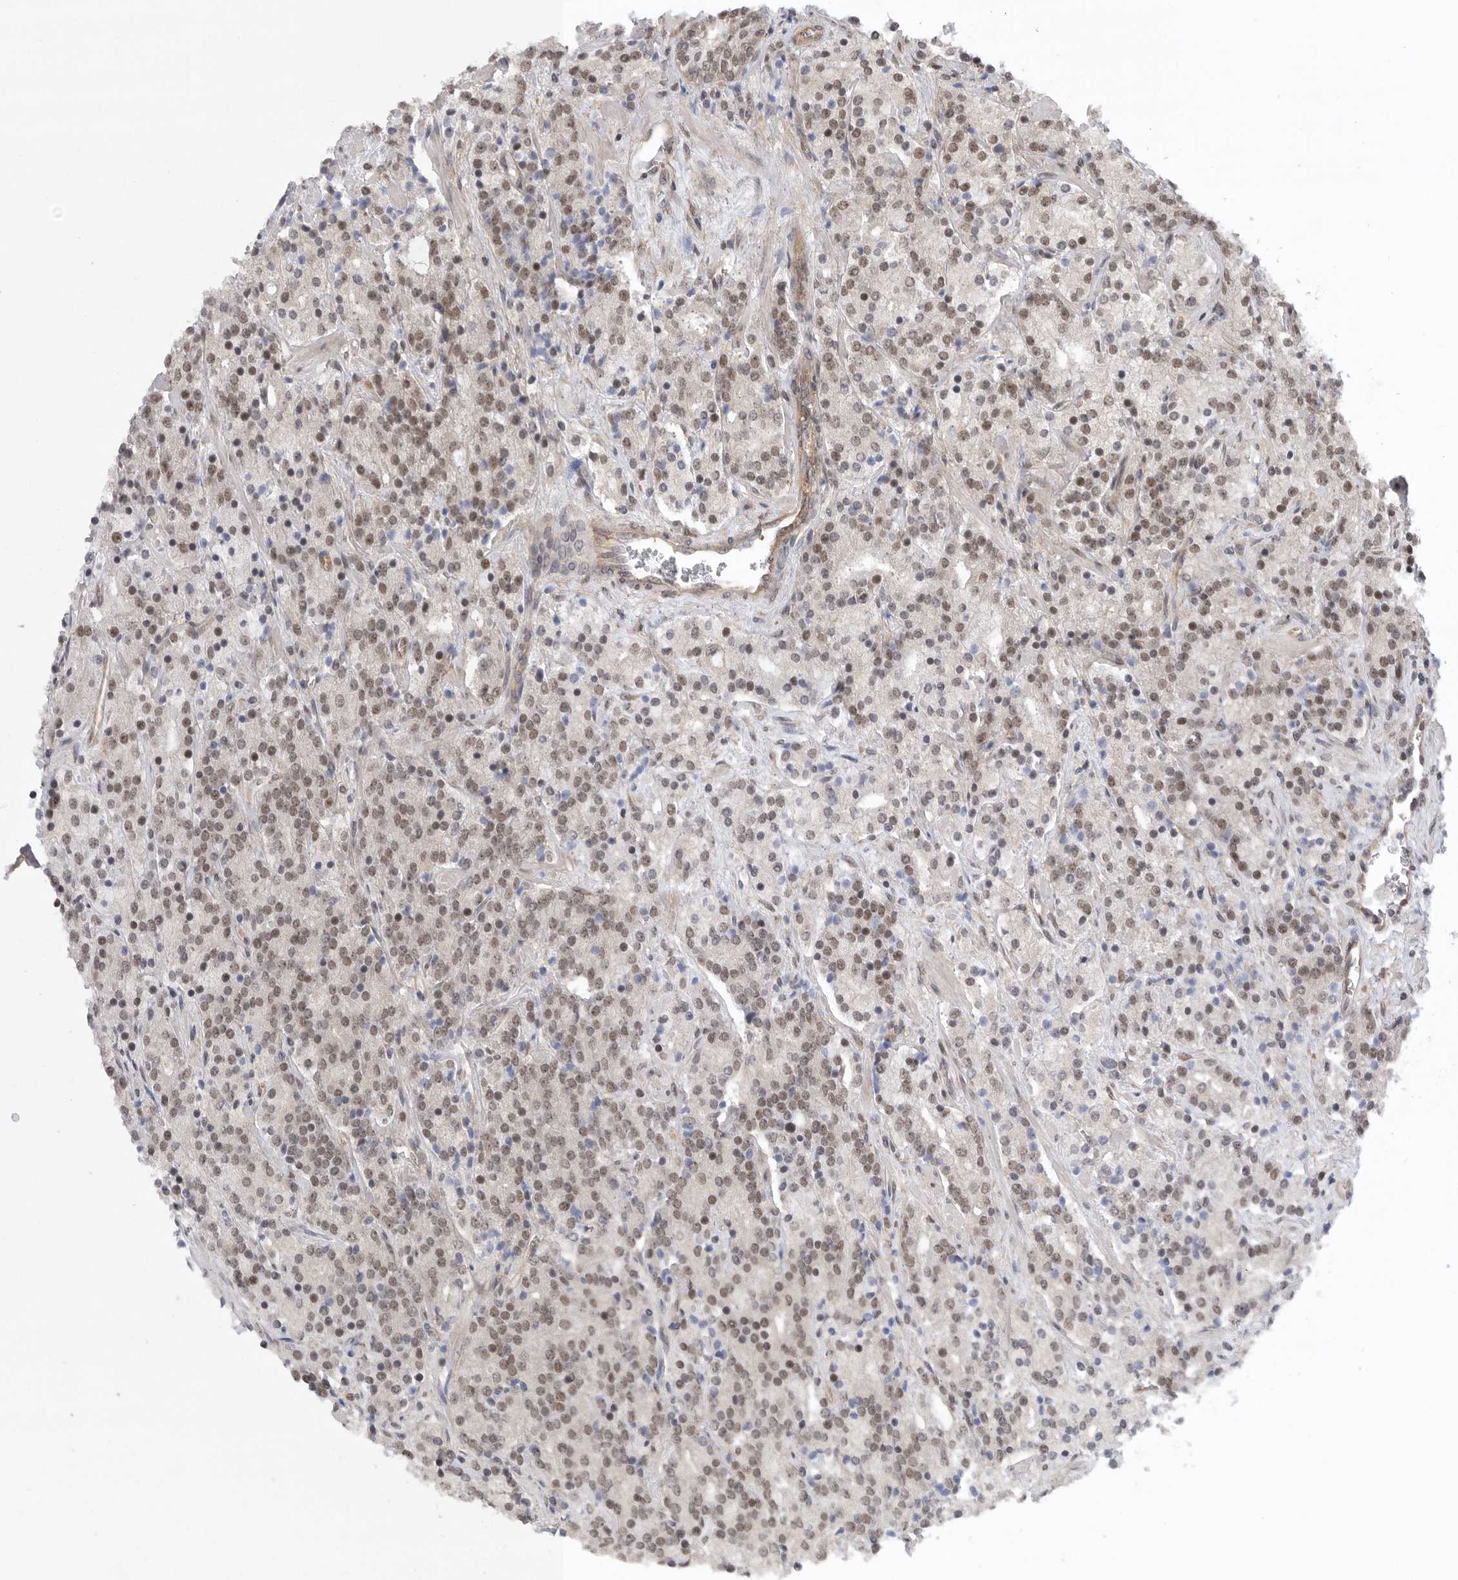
{"staining": {"intensity": "weak", "quantity": ">75%", "location": "nuclear"}, "tissue": "prostate cancer", "cell_type": "Tumor cells", "image_type": "cancer", "snomed": [{"axis": "morphology", "description": "Adenocarcinoma, High grade"}, {"axis": "topography", "description": "Prostate"}], "caption": "Immunohistochemistry (IHC) staining of adenocarcinoma (high-grade) (prostate), which exhibits low levels of weak nuclear staining in approximately >75% of tumor cells indicating weak nuclear protein positivity. The staining was performed using DAB (3,3'-diaminobenzidine) (brown) for protein detection and nuclei were counterstained in hematoxylin (blue).", "gene": "VPS50", "patient": {"sex": "male", "age": 71}}